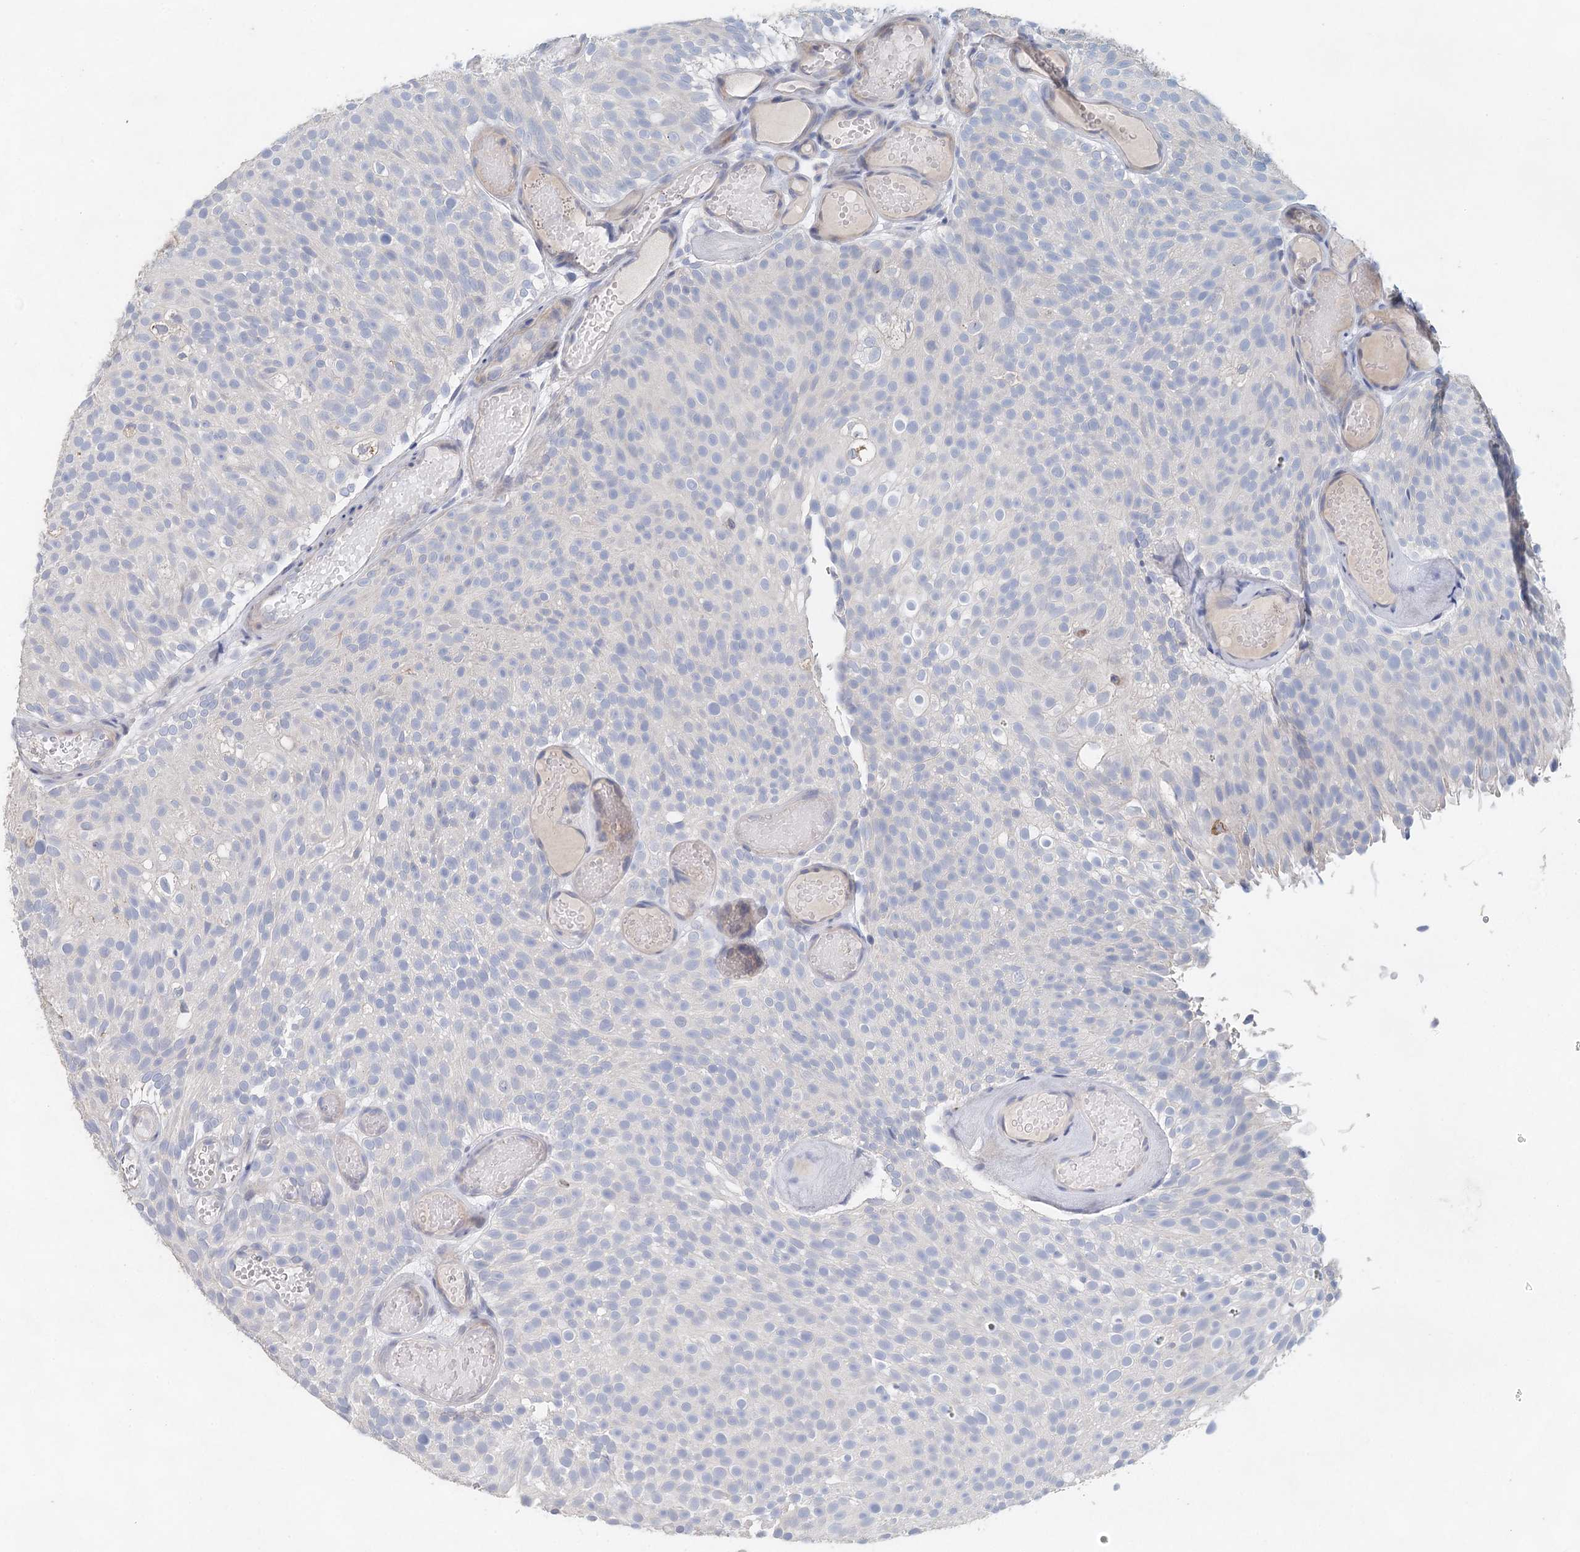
{"staining": {"intensity": "negative", "quantity": "none", "location": "none"}, "tissue": "urothelial cancer", "cell_type": "Tumor cells", "image_type": "cancer", "snomed": [{"axis": "morphology", "description": "Urothelial carcinoma, Low grade"}, {"axis": "topography", "description": "Urinary bladder"}], "caption": "Tumor cells show no significant protein positivity in urothelial carcinoma (low-grade).", "gene": "MYL6B", "patient": {"sex": "male", "age": 78}}